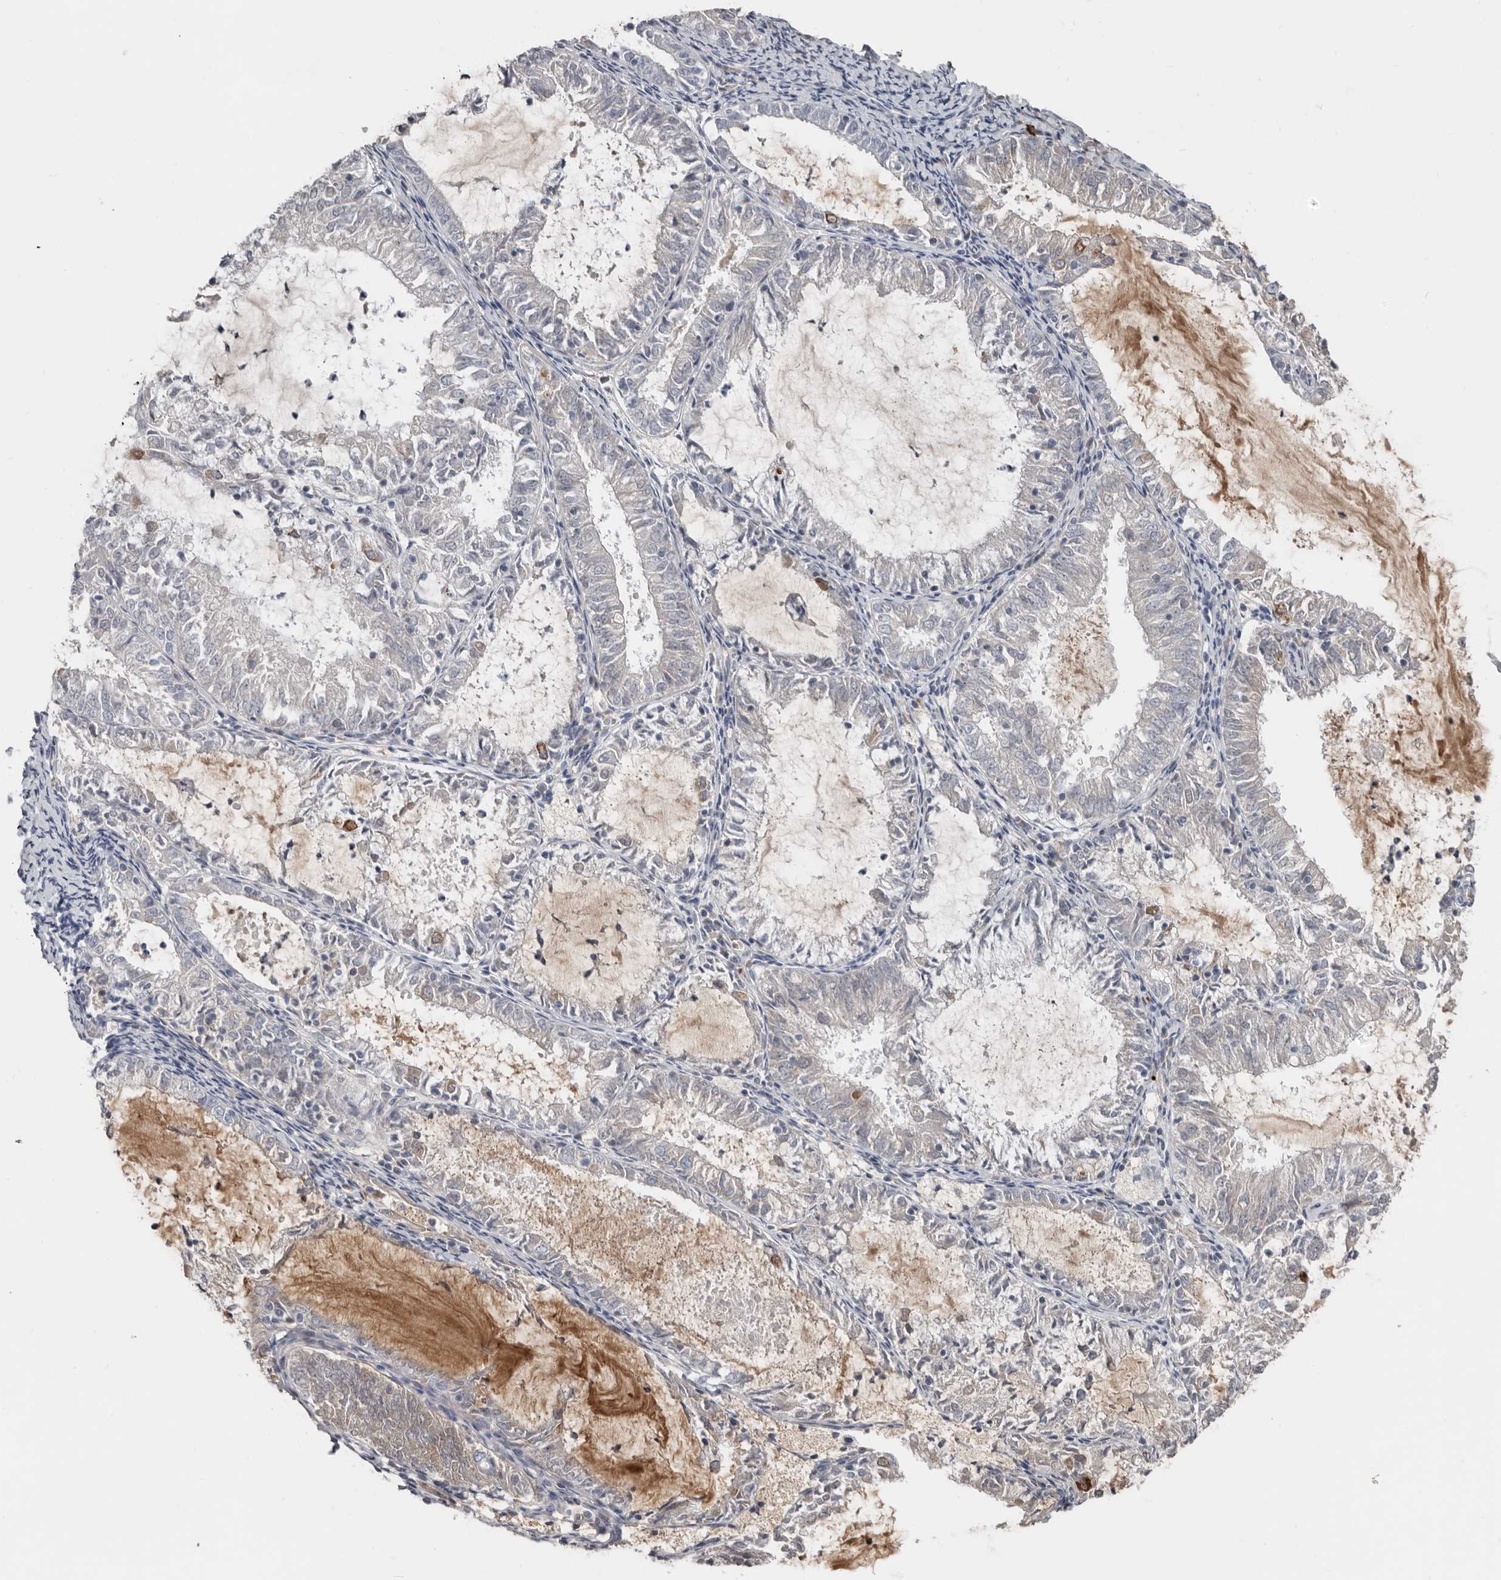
{"staining": {"intensity": "negative", "quantity": "none", "location": "none"}, "tissue": "endometrial cancer", "cell_type": "Tumor cells", "image_type": "cancer", "snomed": [{"axis": "morphology", "description": "Adenocarcinoma, NOS"}, {"axis": "topography", "description": "Endometrium"}], "caption": "Endometrial cancer was stained to show a protein in brown. There is no significant expression in tumor cells.", "gene": "ZNF114", "patient": {"sex": "female", "age": 57}}